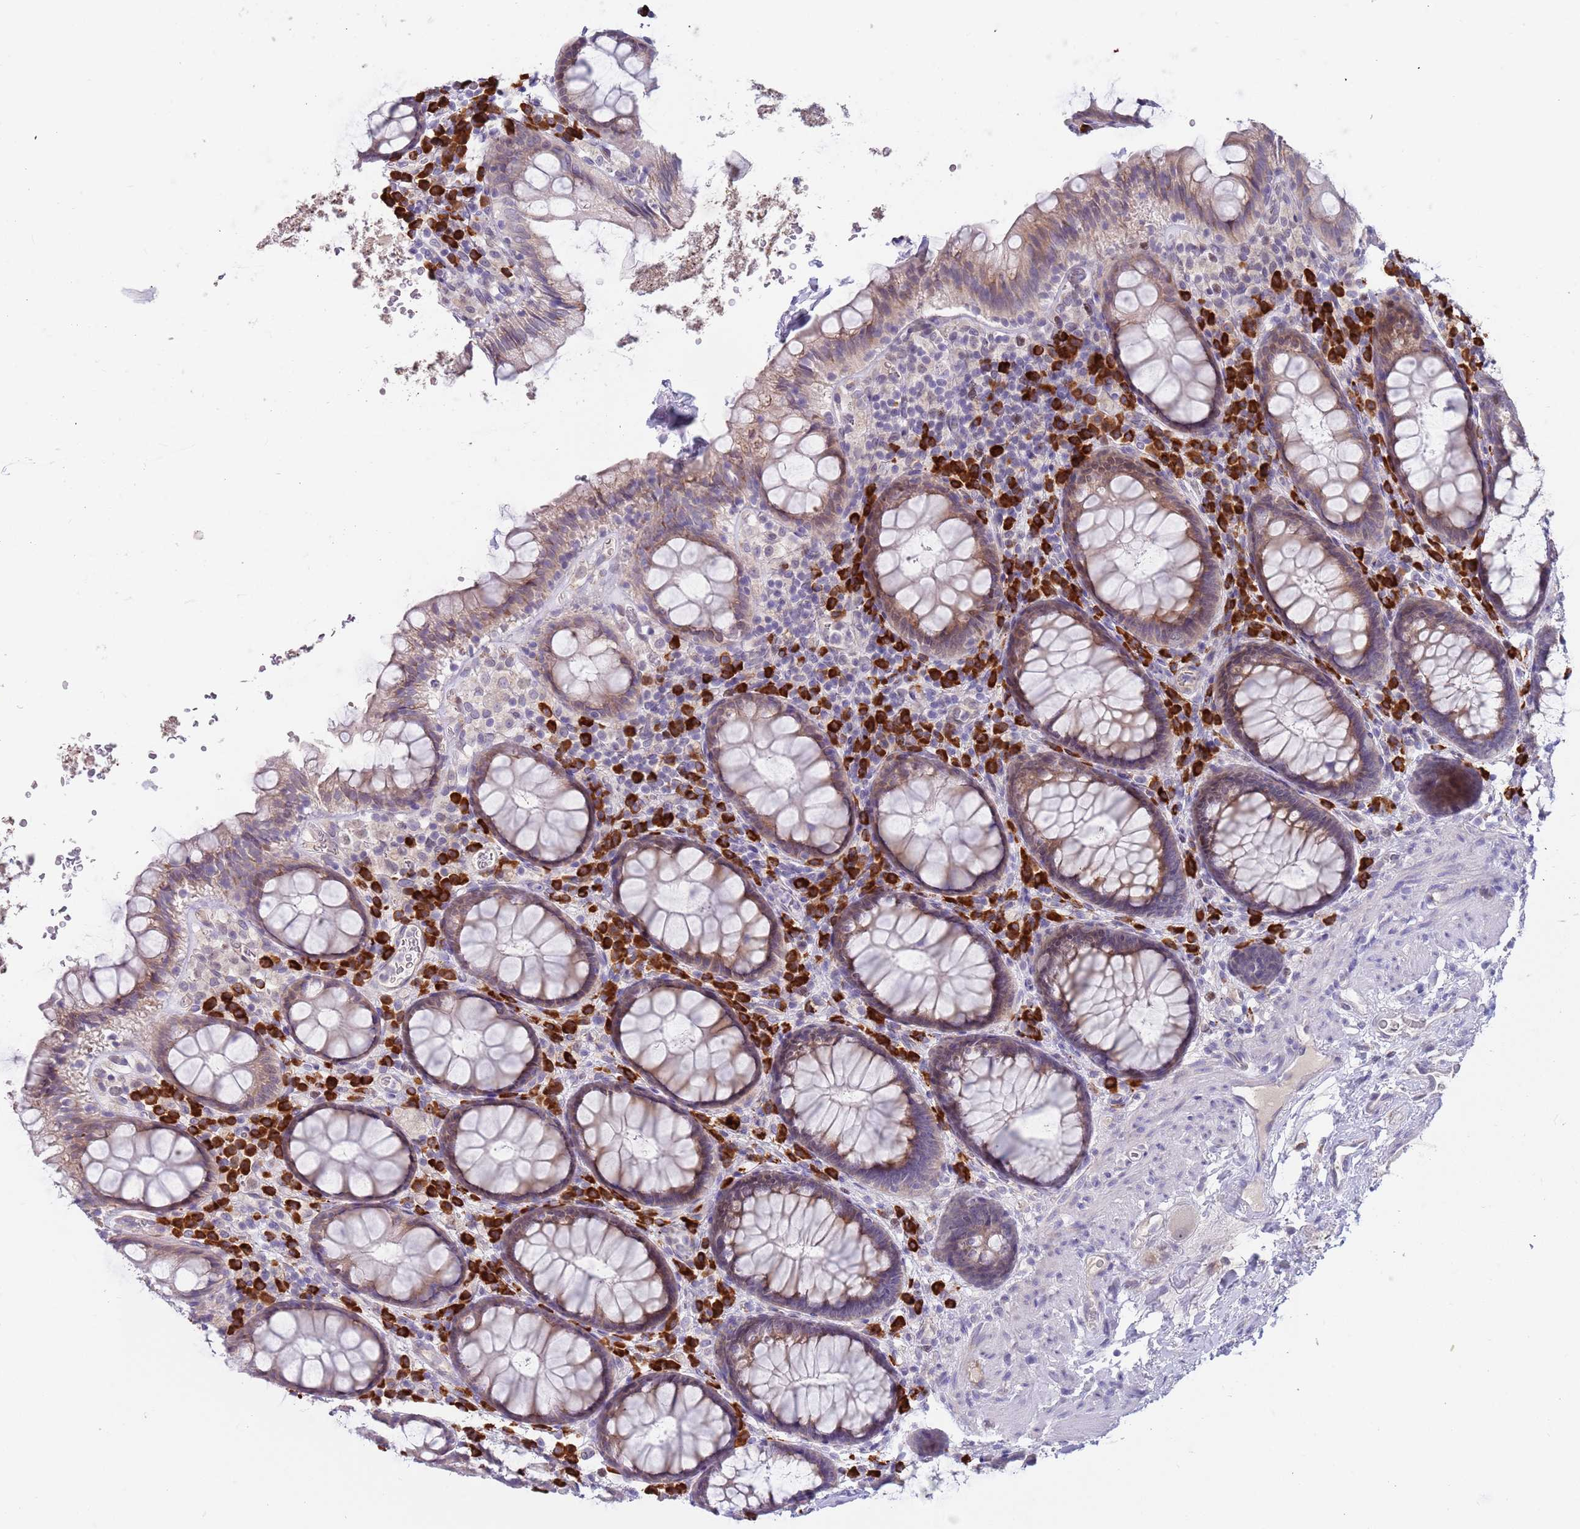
{"staining": {"intensity": "moderate", "quantity": "25%-75%", "location": "cytoplasmic/membranous"}, "tissue": "rectum", "cell_type": "Glandular cells", "image_type": "normal", "snomed": [{"axis": "morphology", "description": "Normal tissue, NOS"}, {"axis": "topography", "description": "Rectum"}], "caption": "This histopathology image shows immunohistochemistry staining of normal human rectum, with medium moderate cytoplasmic/membranous positivity in about 25%-75% of glandular cells.", "gene": "TNRC6C", "patient": {"sex": "male", "age": 83}}